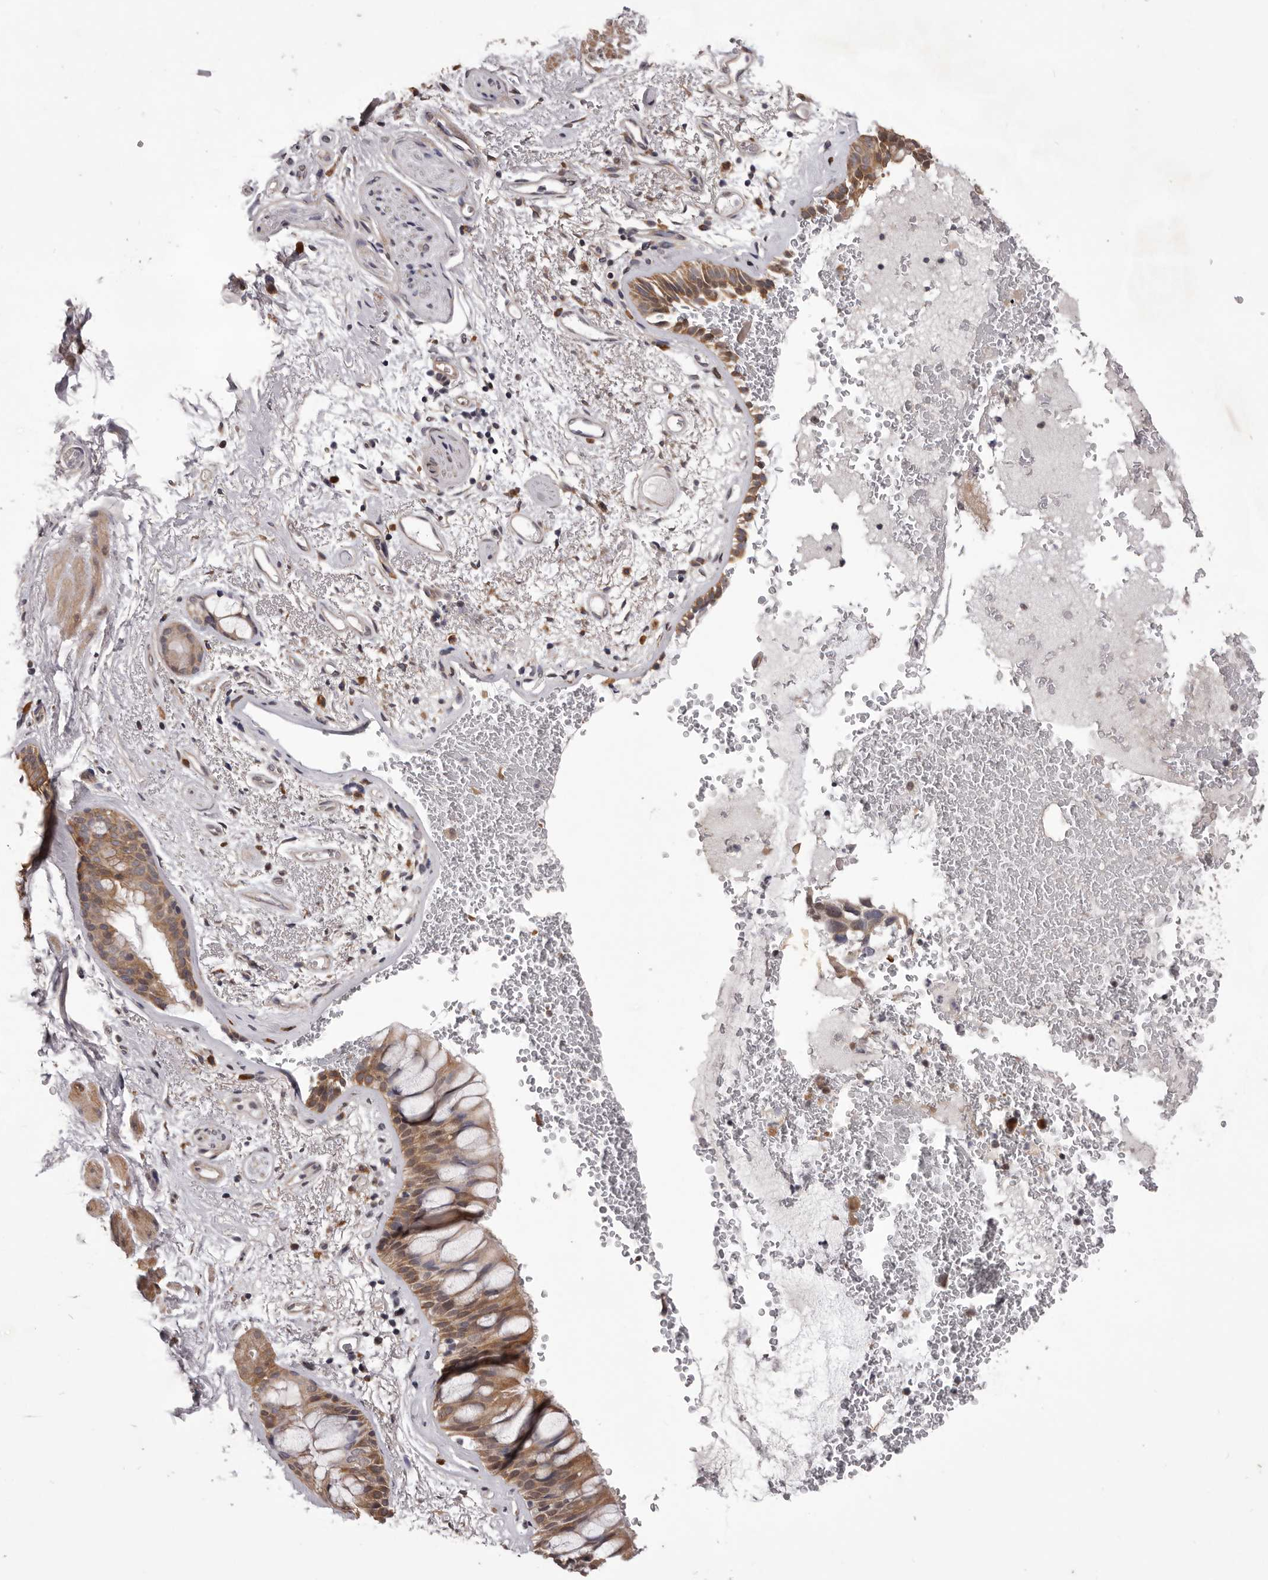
{"staining": {"intensity": "moderate", "quantity": ">75%", "location": "cytoplasmic/membranous"}, "tissue": "bronchus", "cell_type": "Respiratory epithelial cells", "image_type": "normal", "snomed": [{"axis": "morphology", "description": "Normal tissue, NOS"}, {"axis": "morphology", "description": "Squamous cell carcinoma, NOS"}, {"axis": "topography", "description": "Lymph node"}, {"axis": "topography", "description": "Bronchus"}, {"axis": "topography", "description": "Lung"}], "caption": "Immunohistochemistry histopathology image of normal bronchus: bronchus stained using immunohistochemistry (IHC) exhibits medium levels of moderate protein expression localized specifically in the cytoplasmic/membranous of respiratory epithelial cells, appearing as a cytoplasmic/membranous brown color.", "gene": "CELF3", "patient": {"sex": "male", "age": 66}}